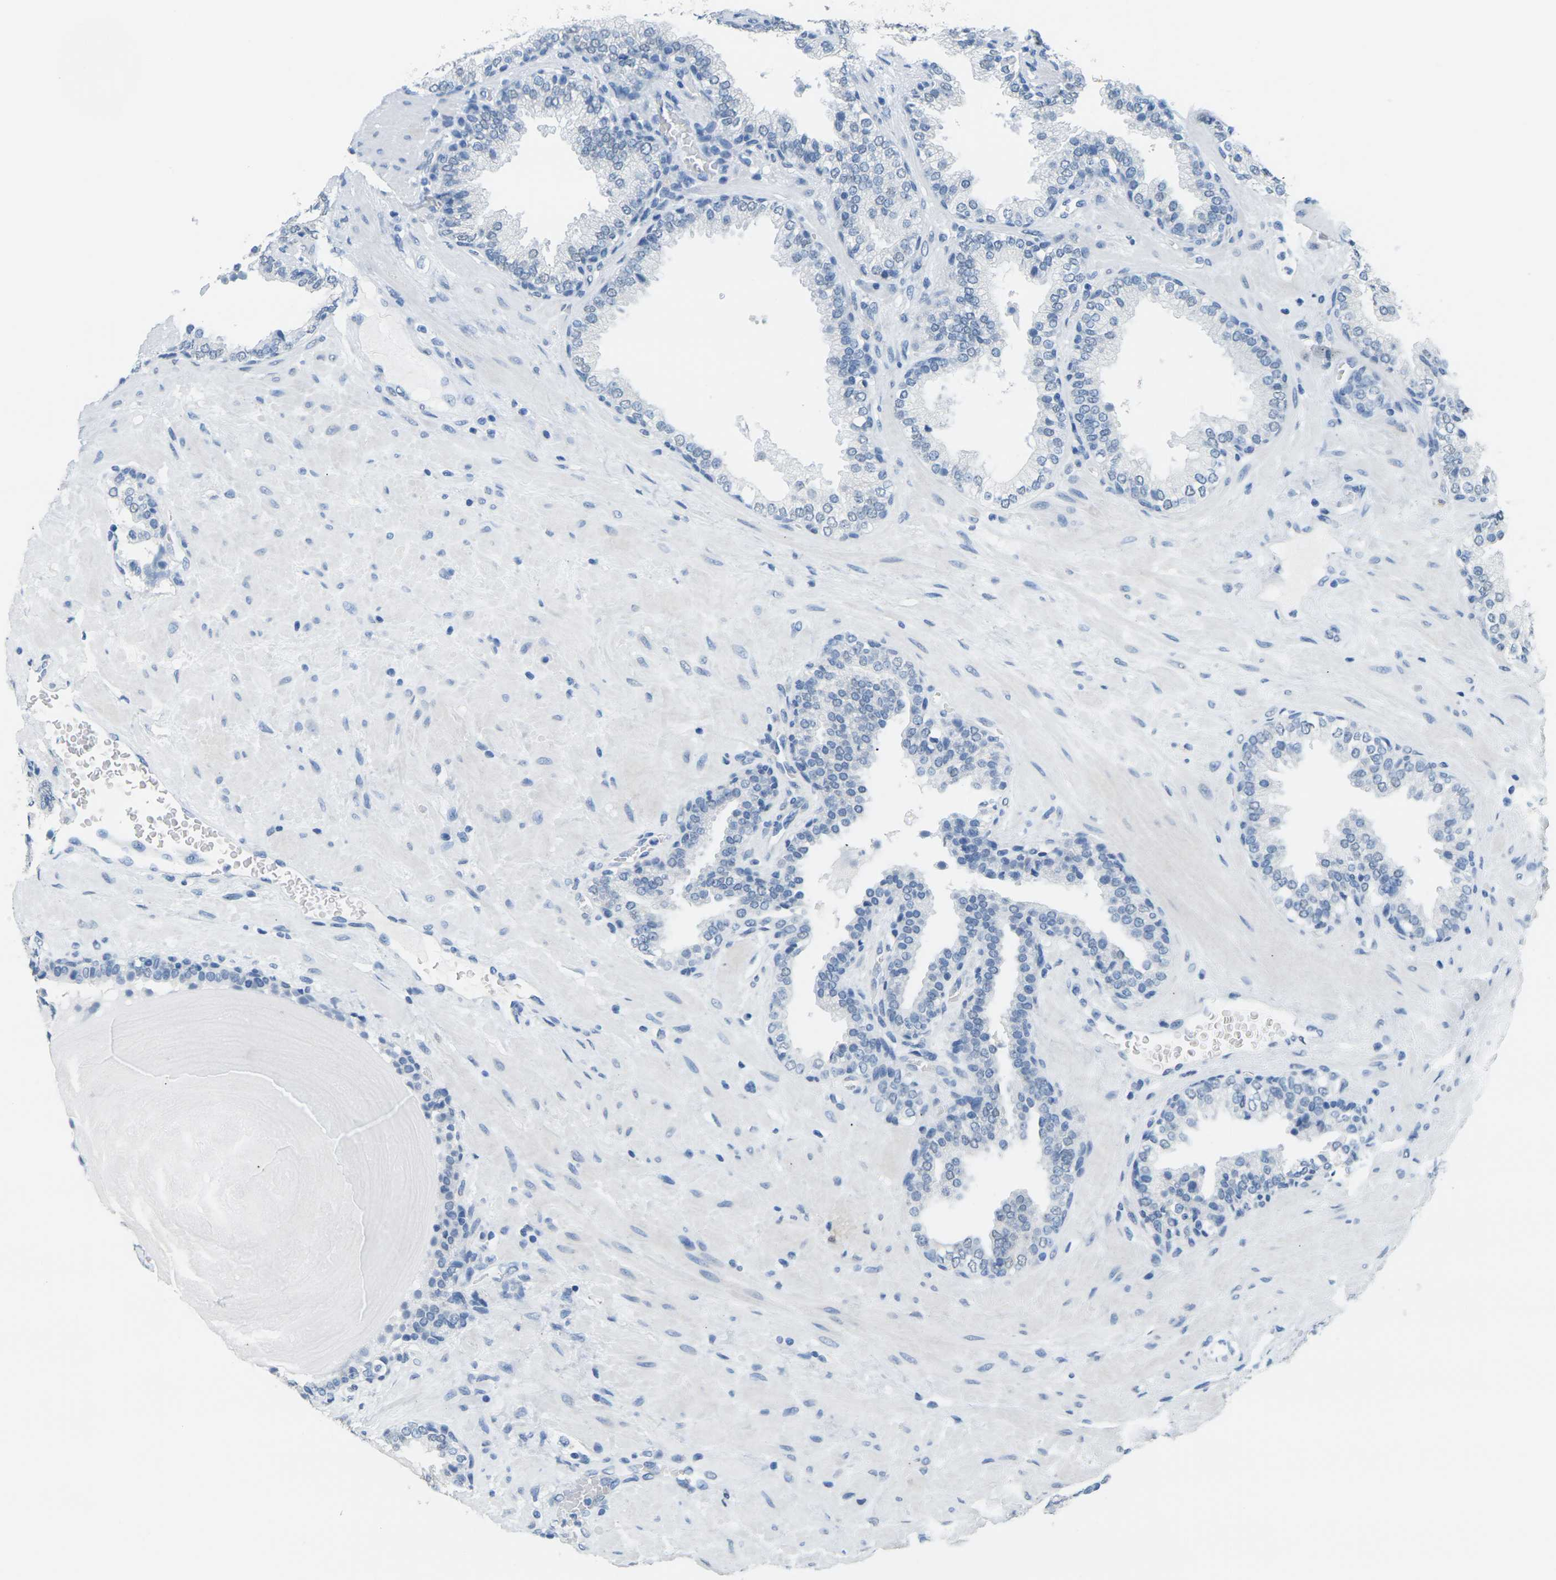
{"staining": {"intensity": "negative", "quantity": "none", "location": "none"}, "tissue": "prostate", "cell_type": "Glandular cells", "image_type": "normal", "snomed": [{"axis": "morphology", "description": "Normal tissue, NOS"}, {"axis": "topography", "description": "Prostate"}], "caption": "The immunohistochemistry (IHC) micrograph has no significant staining in glandular cells of prostate.", "gene": "CTAG1A", "patient": {"sex": "male", "age": 51}}